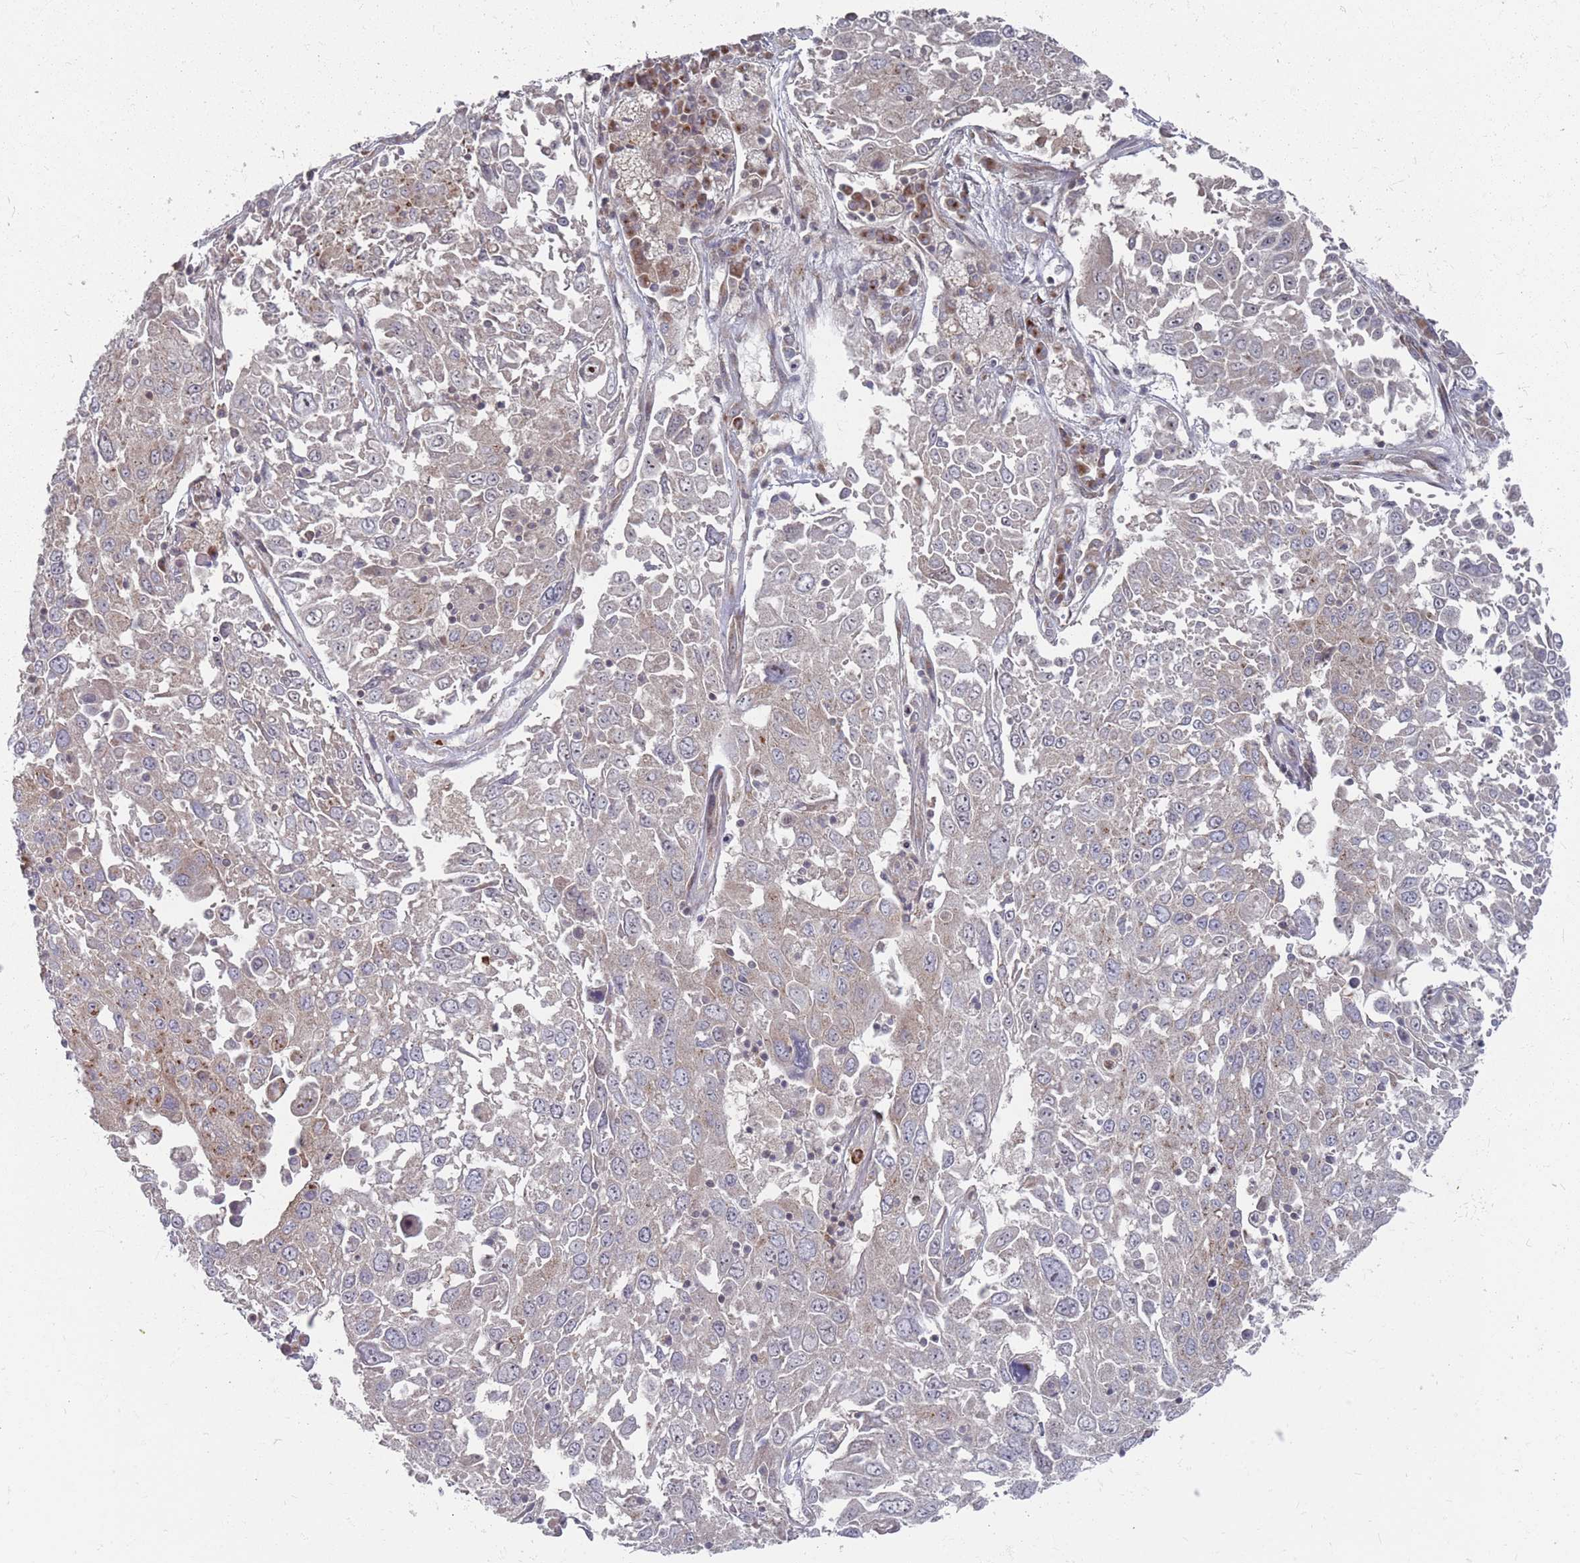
{"staining": {"intensity": "weak", "quantity": "<25%", "location": "cytoplasmic/membranous"}, "tissue": "lung cancer", "cell_type": "Tumor cells", "image_type": "cancer", "snomed": [{"axis": "morphology", "description": "Squamous cell carcinoma, NOS"}, {"axis": "topography", "description": "Lung"}], "caption": "Immunohistochemistry (IHC) of human lung squamous cell carcinoma displays no staining in tumor cells. (Brightfield microscopy of DAB immunohistochemistry (IHC) at high magnification).", "gene": "FMO4", "patient": {"sex": "male", "age": 65}}